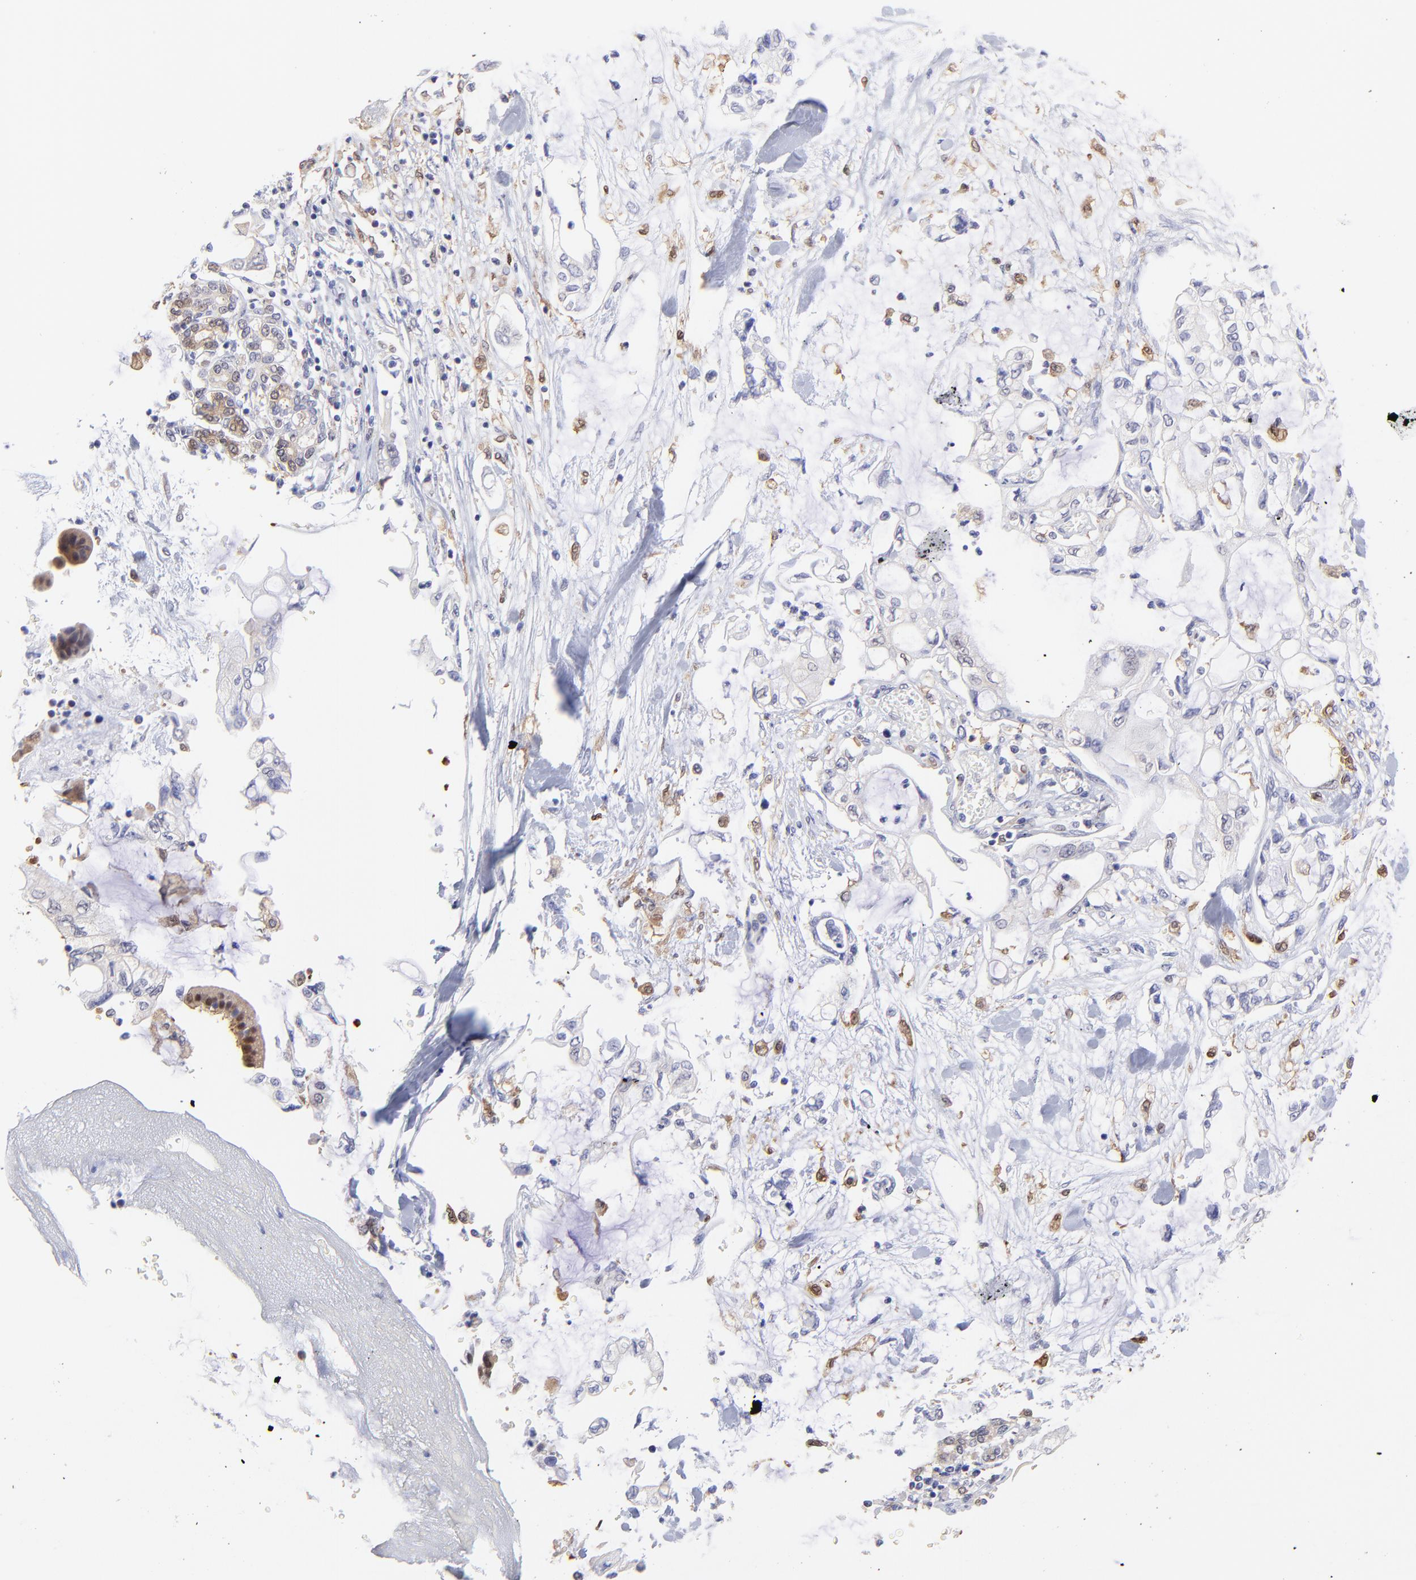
{"staining": {"intensity": "weak", "quantity": "<25%", "location": "cytoplasmic/membranous,nuclear"}, "tissue": "pancreatic cancer", "cell_type": "Tumor cells", "image_type": "cancer", "snomed": [{"axis": "morphology", "description": "Adenocarcinoma, NOS"}, {"axis": "topography", "description": "Pancreas"}], "caption": "Immunohistochemistry (IHC) photomicrograph of neoplastic tissue: pancreatic cancer (adenocarcinoma) stained with DAB shows no significant protein expression in tumor cells.", "gene": "HYAL1", "patient": {"sex": "female", "age": 70}}